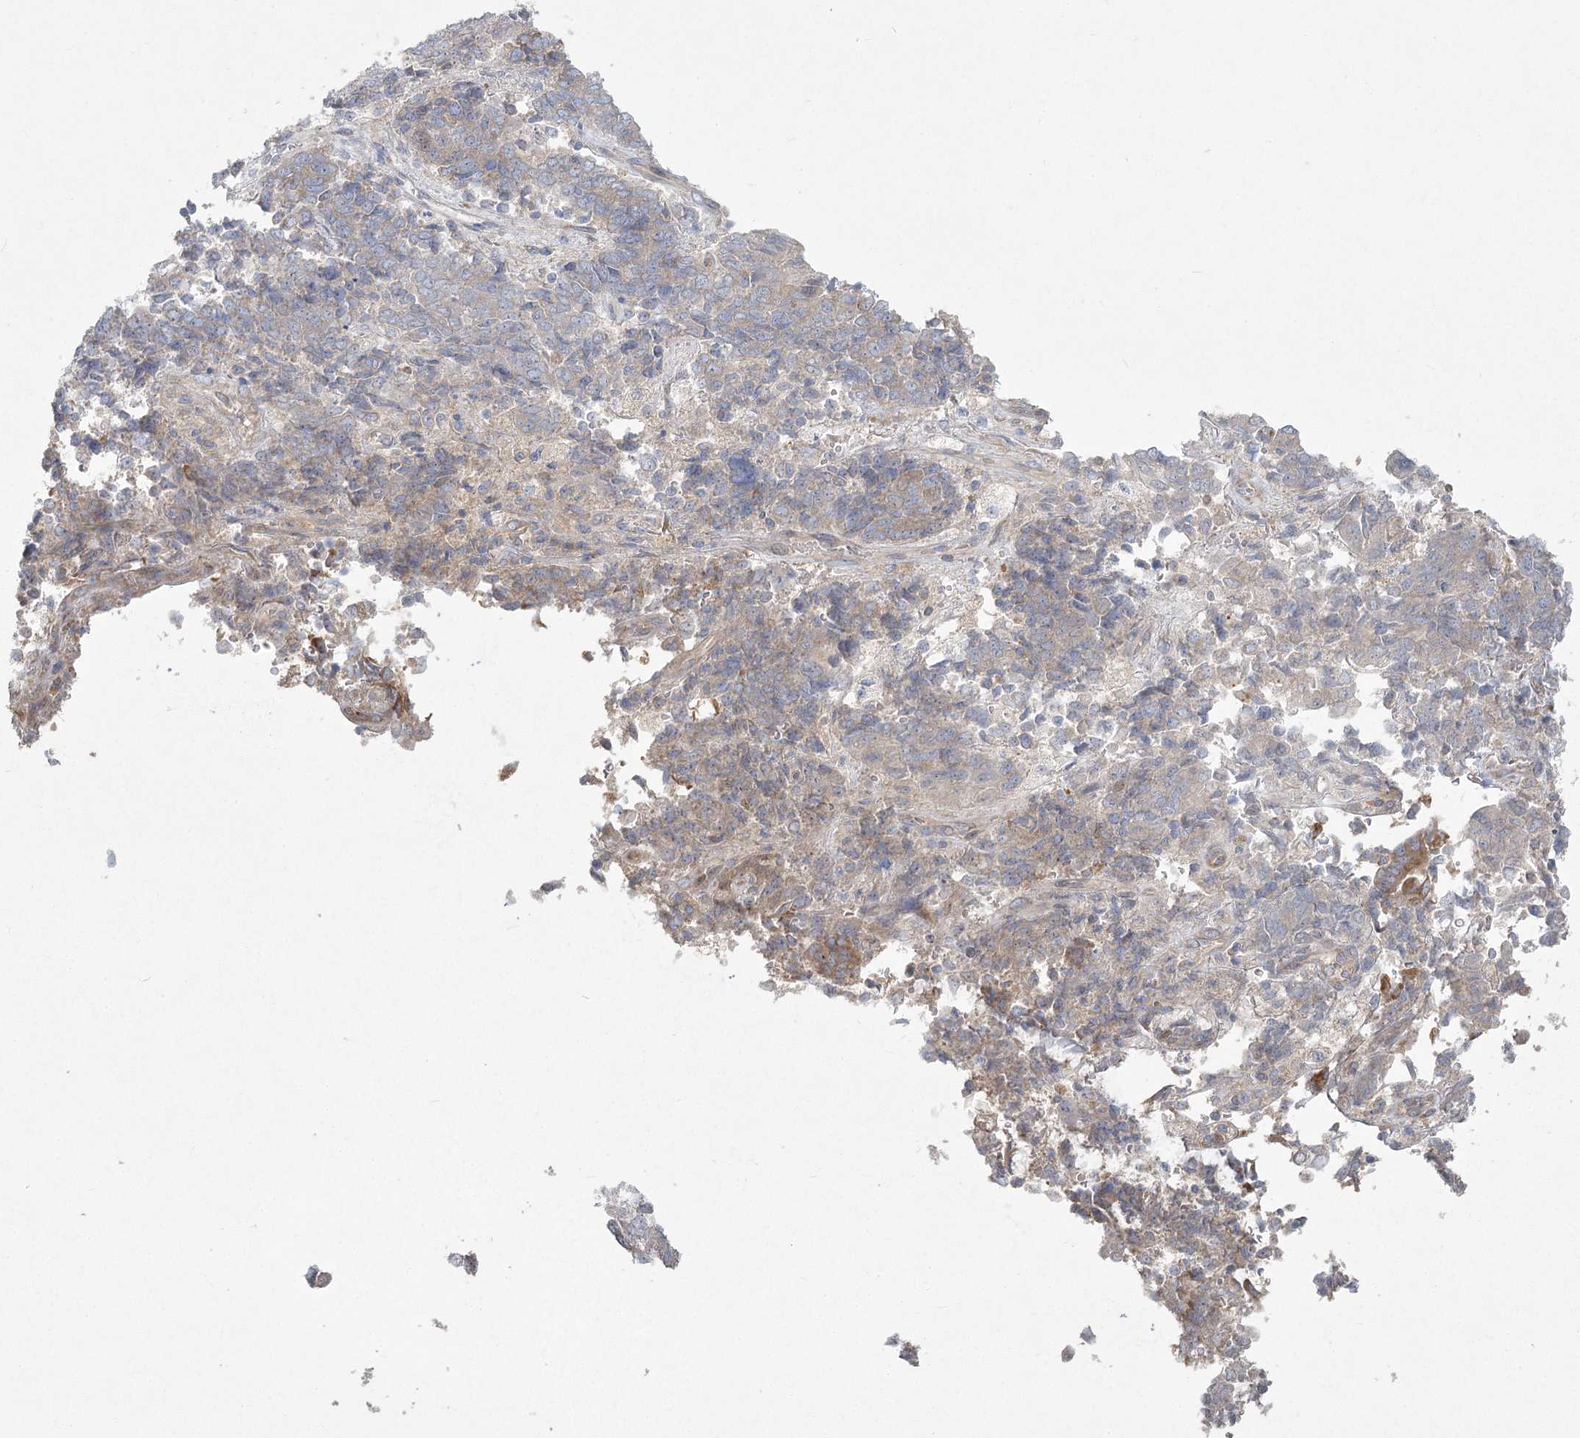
{"staining": {"intensity": "weak", "quantity": "<25%", "location": "cytoplasmic/membranous"}, "tissue": "endometrial cancer", "cell_type": "Tumor cells", "image_type": "cancer", "snomed": [{"axis": "morphology", "description": "Adenocarcinoma, NOS"}, {"axis": "topography", "description": "Endometrium"}], "caption": "DAB immunohistochemical staining of human endometrial cancer (adenocarcinoma) demonstrates no significant positivity in tumor cells.", "gene": "CAMTA1", "patient": {"sex": "female", "age": 80}}